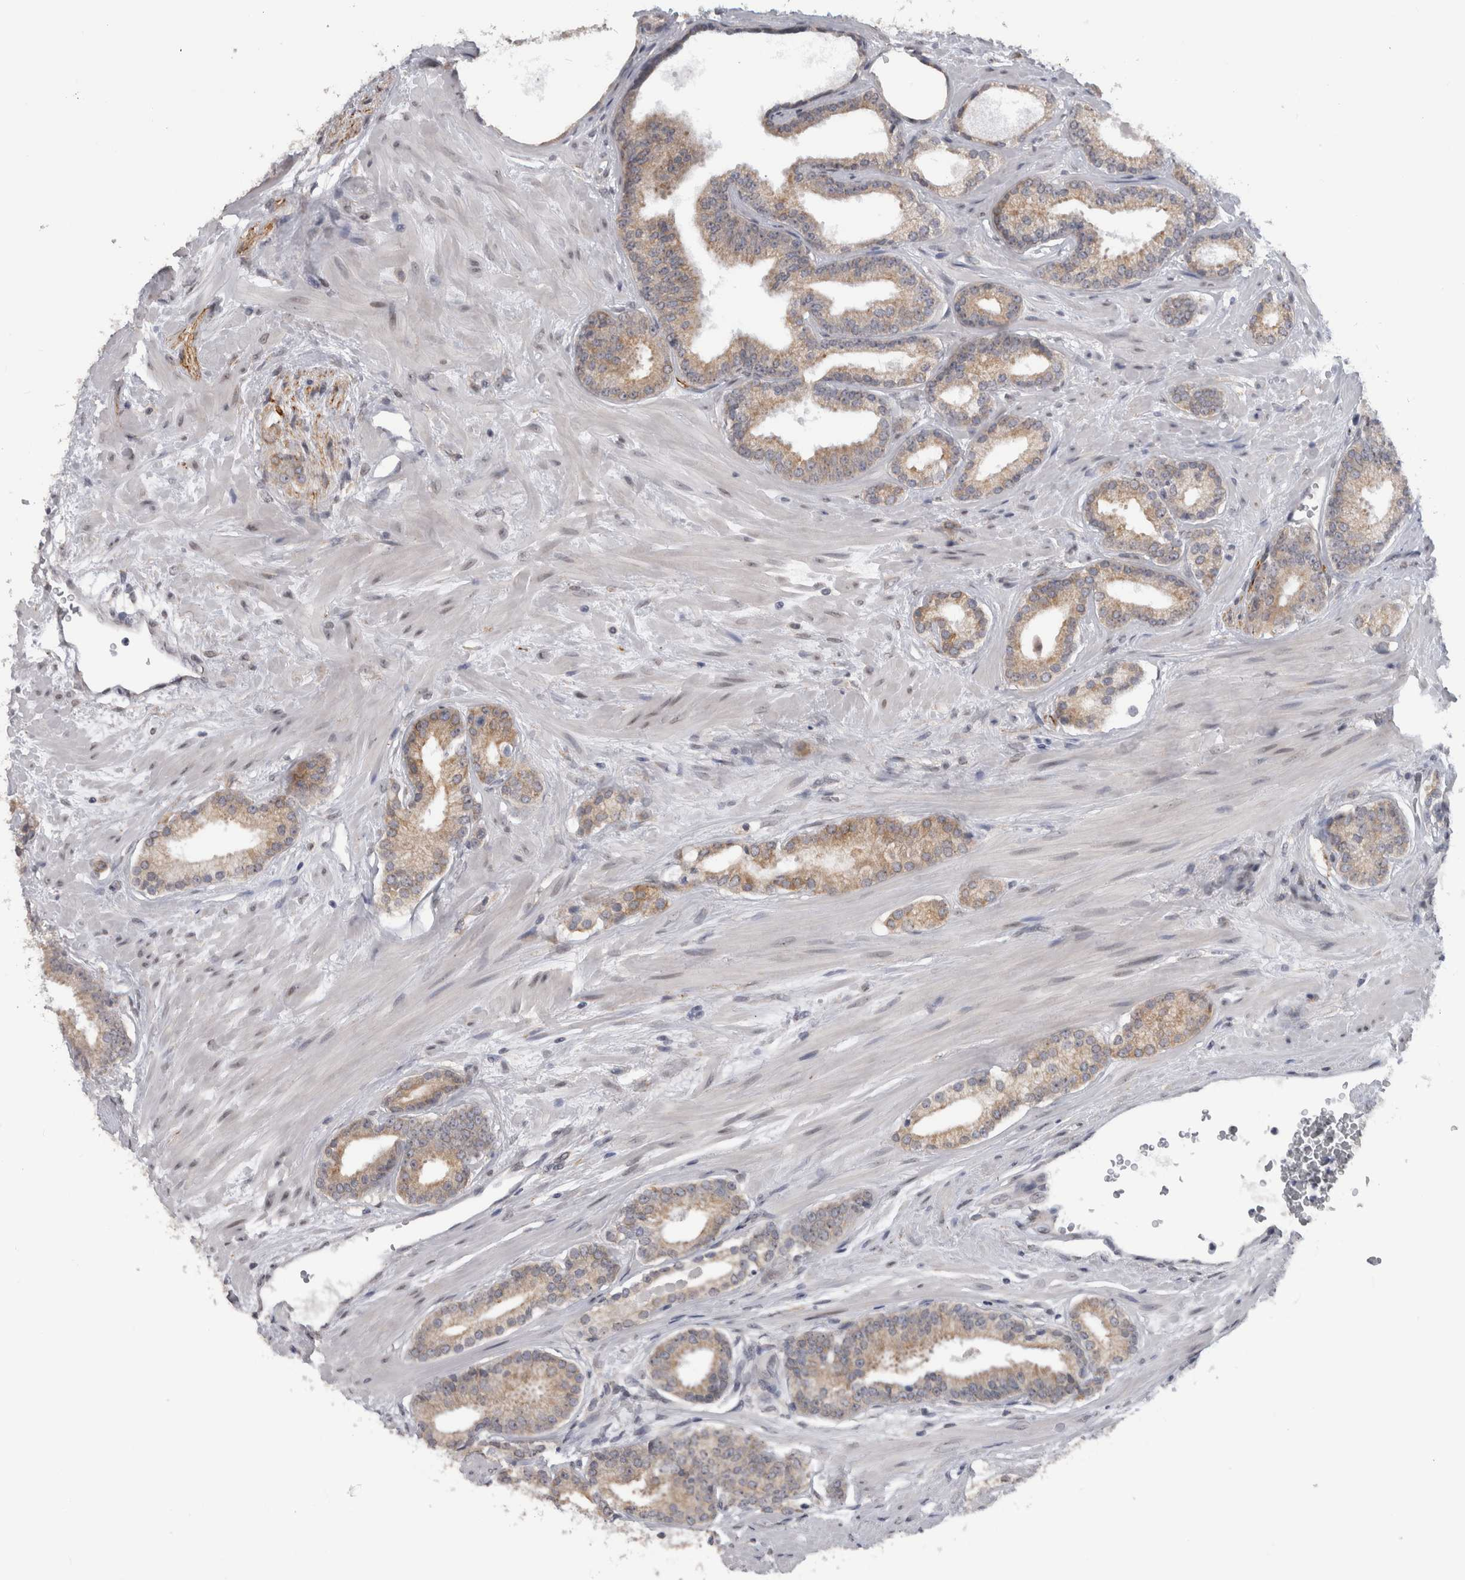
{"staining": {"intensity": "weak", "quantity": "25%-75%", "location": "cytoplasmic/membranous"}, "tissue": "prostate cancer", "cell_type": "Tumor cells", "image_type": "cancer", "snomed": [{"axis": "morphology", "description": "Adenocarcinoma, Low grade"}, {"axis": "topography", "description": "Prostate"}], "caption": "Immunohistochemical staining of prostate cancer shows low levels of weak cytoplasmic/membranous protein positivity in approximately 25%-75% of tumor cells.", "gene": "TMEM242", "patient": {"sex": "male", "age": 70}}